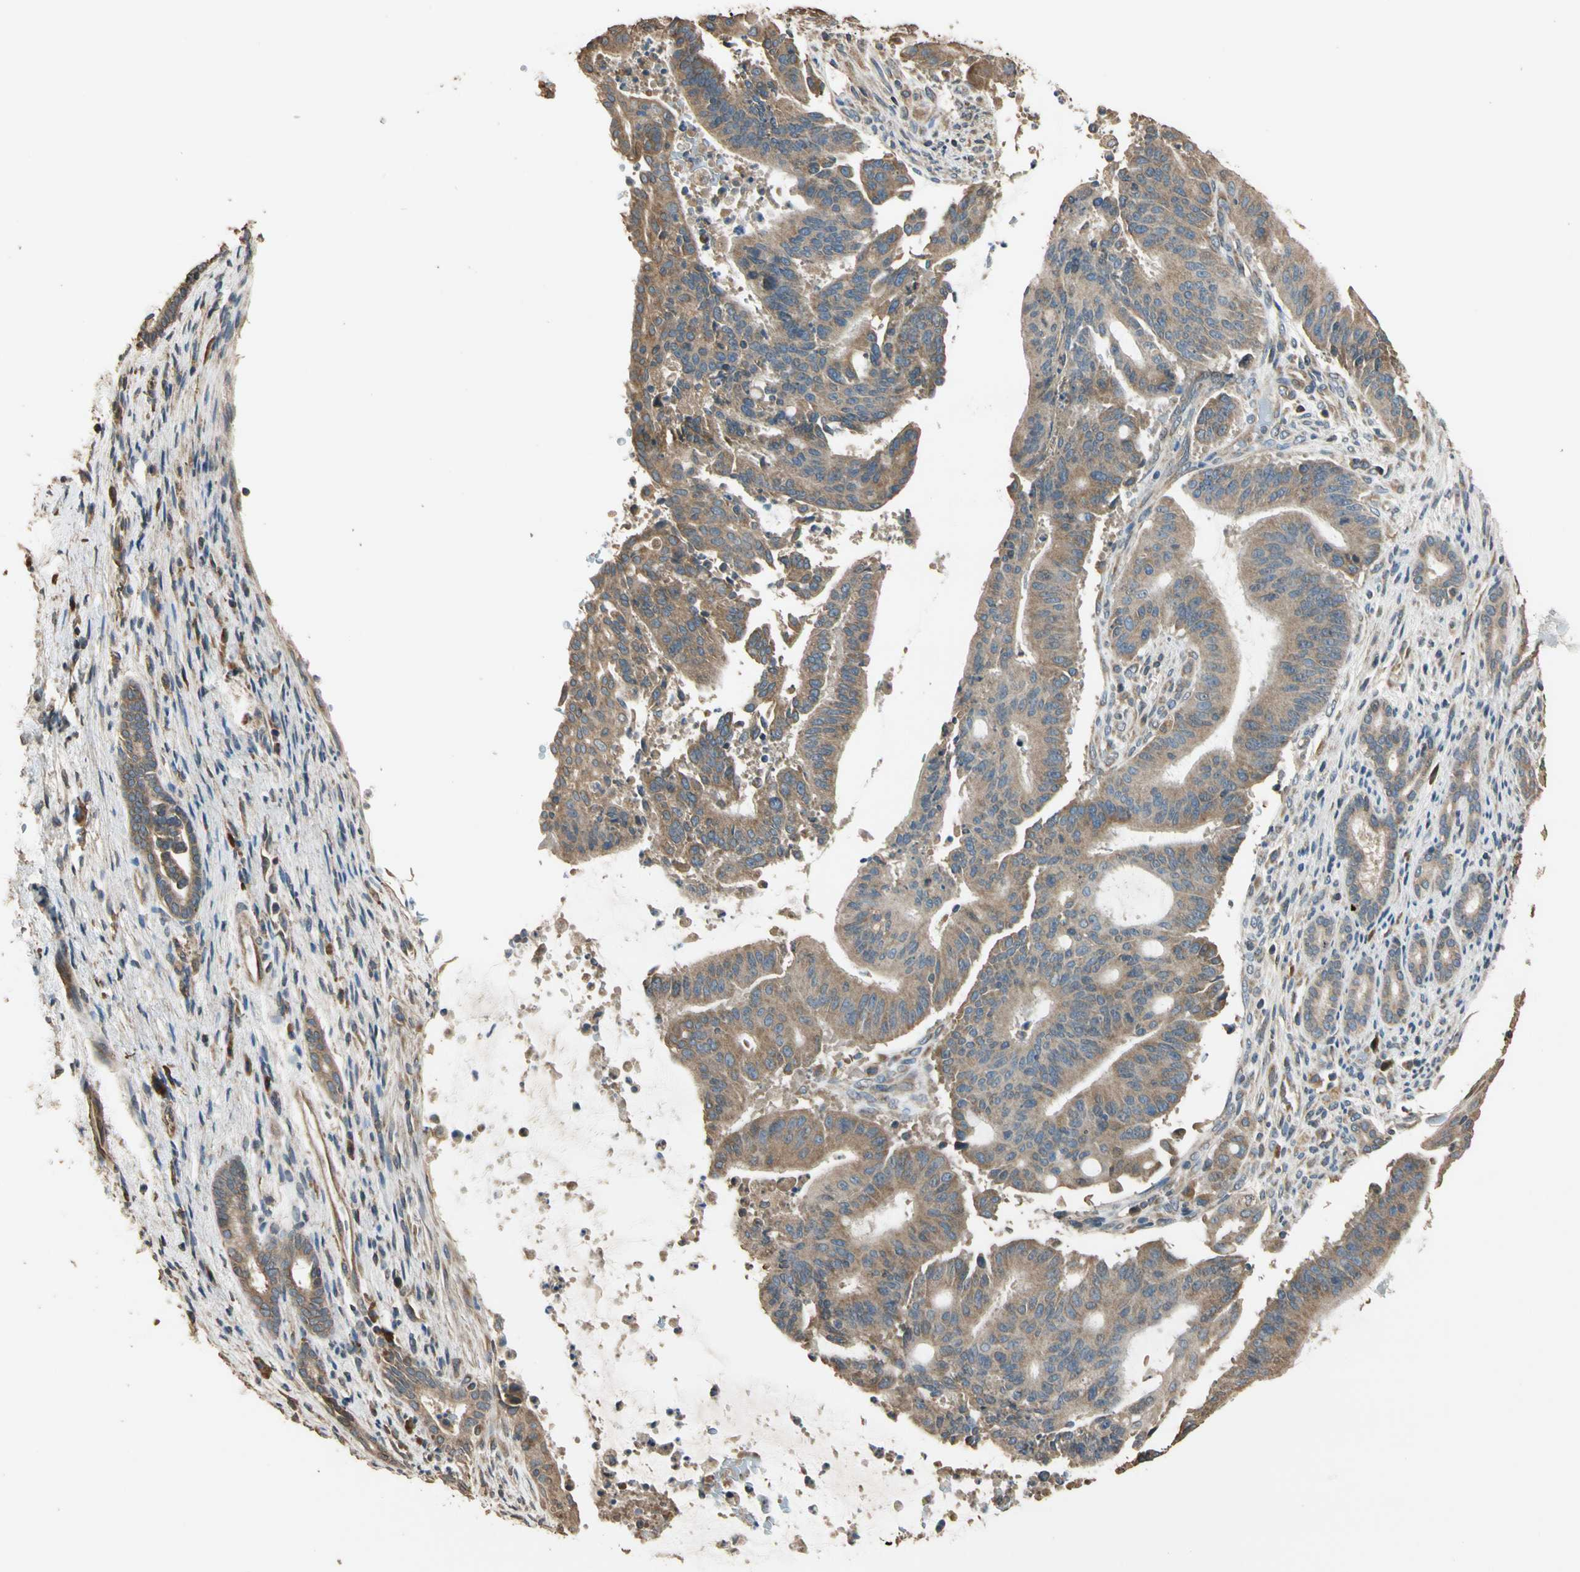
{"staining": {"intensity": "moderate", "quantity": ">75%", "location": "cytoplasmic/membranous"}, "tissue": "liver cancer", "cell_type": "Tumor cells", "image_type": "cancer", "snomed": [{"axis": "morphology", "description": "Cholangiocarcinoma"}, {"axis": "topography", "description": "Liver"}], "caption": "Moderate cytoplasmic/membranous protein expression is identified in about >75% of tumor cells in liver cancer.", "gene": "STX18", "patient": {"sex": "female", "age": 73}}